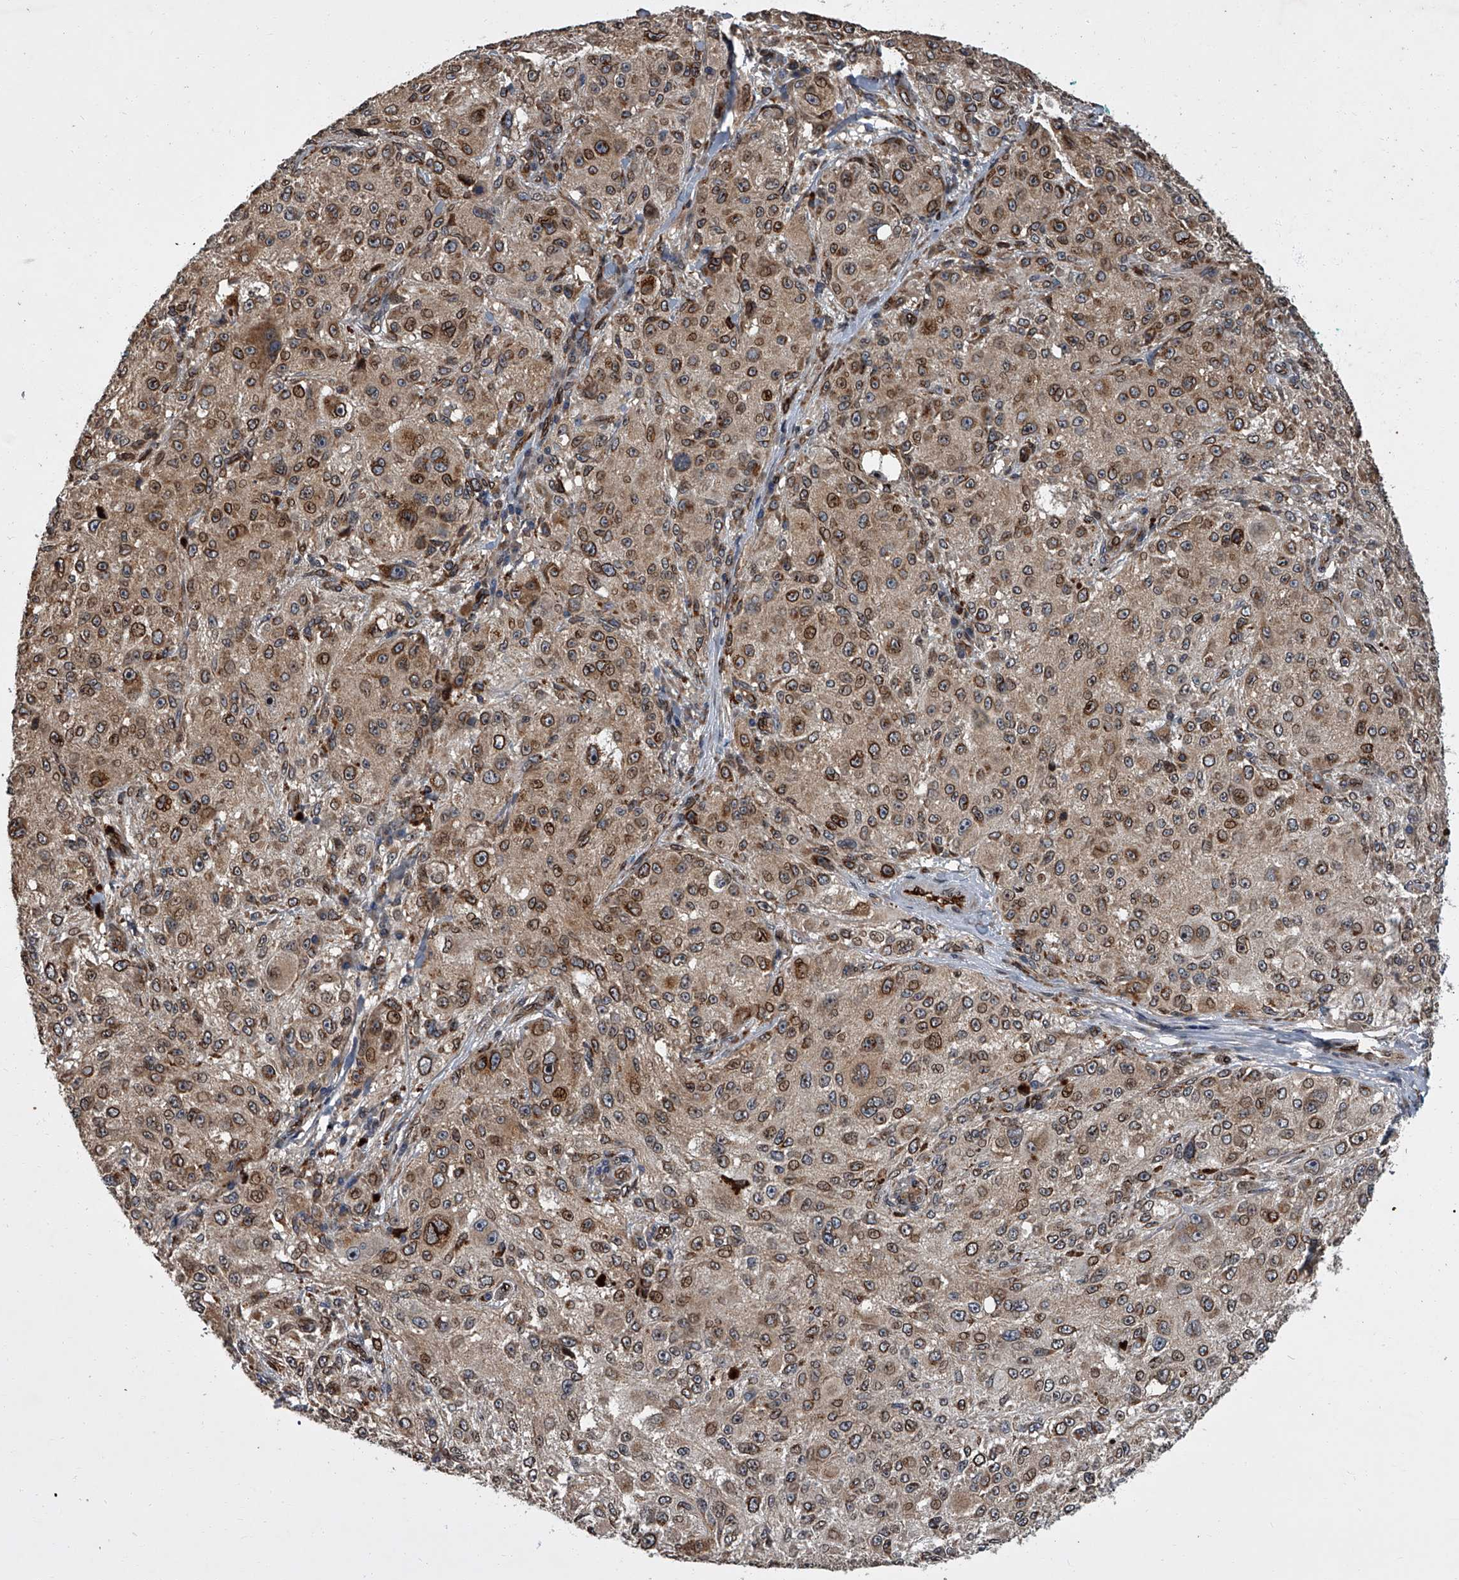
{"staining": {"intensity": "moderate", "quantity": ">75%", "location": "cytoplasmic/membranous,nuclear"}, "tissue": "melanoma", "cell_type": "Tumor cells", "image_type": "cancer", "snomed": [{"axis": "morphology", "description": "Necrosis, NOS"}, {"axis": "morphology", "description": "Malignant melanoma, NOS"}, {"axis": "topography", "description": "Skin"}], "caption": "There is medium levels of moderate cytoplasmic/membranous and nuclear staining in tumor cells of malignant melanoma, as demonstrated by immunohistochemical staining (brown color).", "gene": "LRRC8C", "patient": {"sex": "female", "age": 87}}